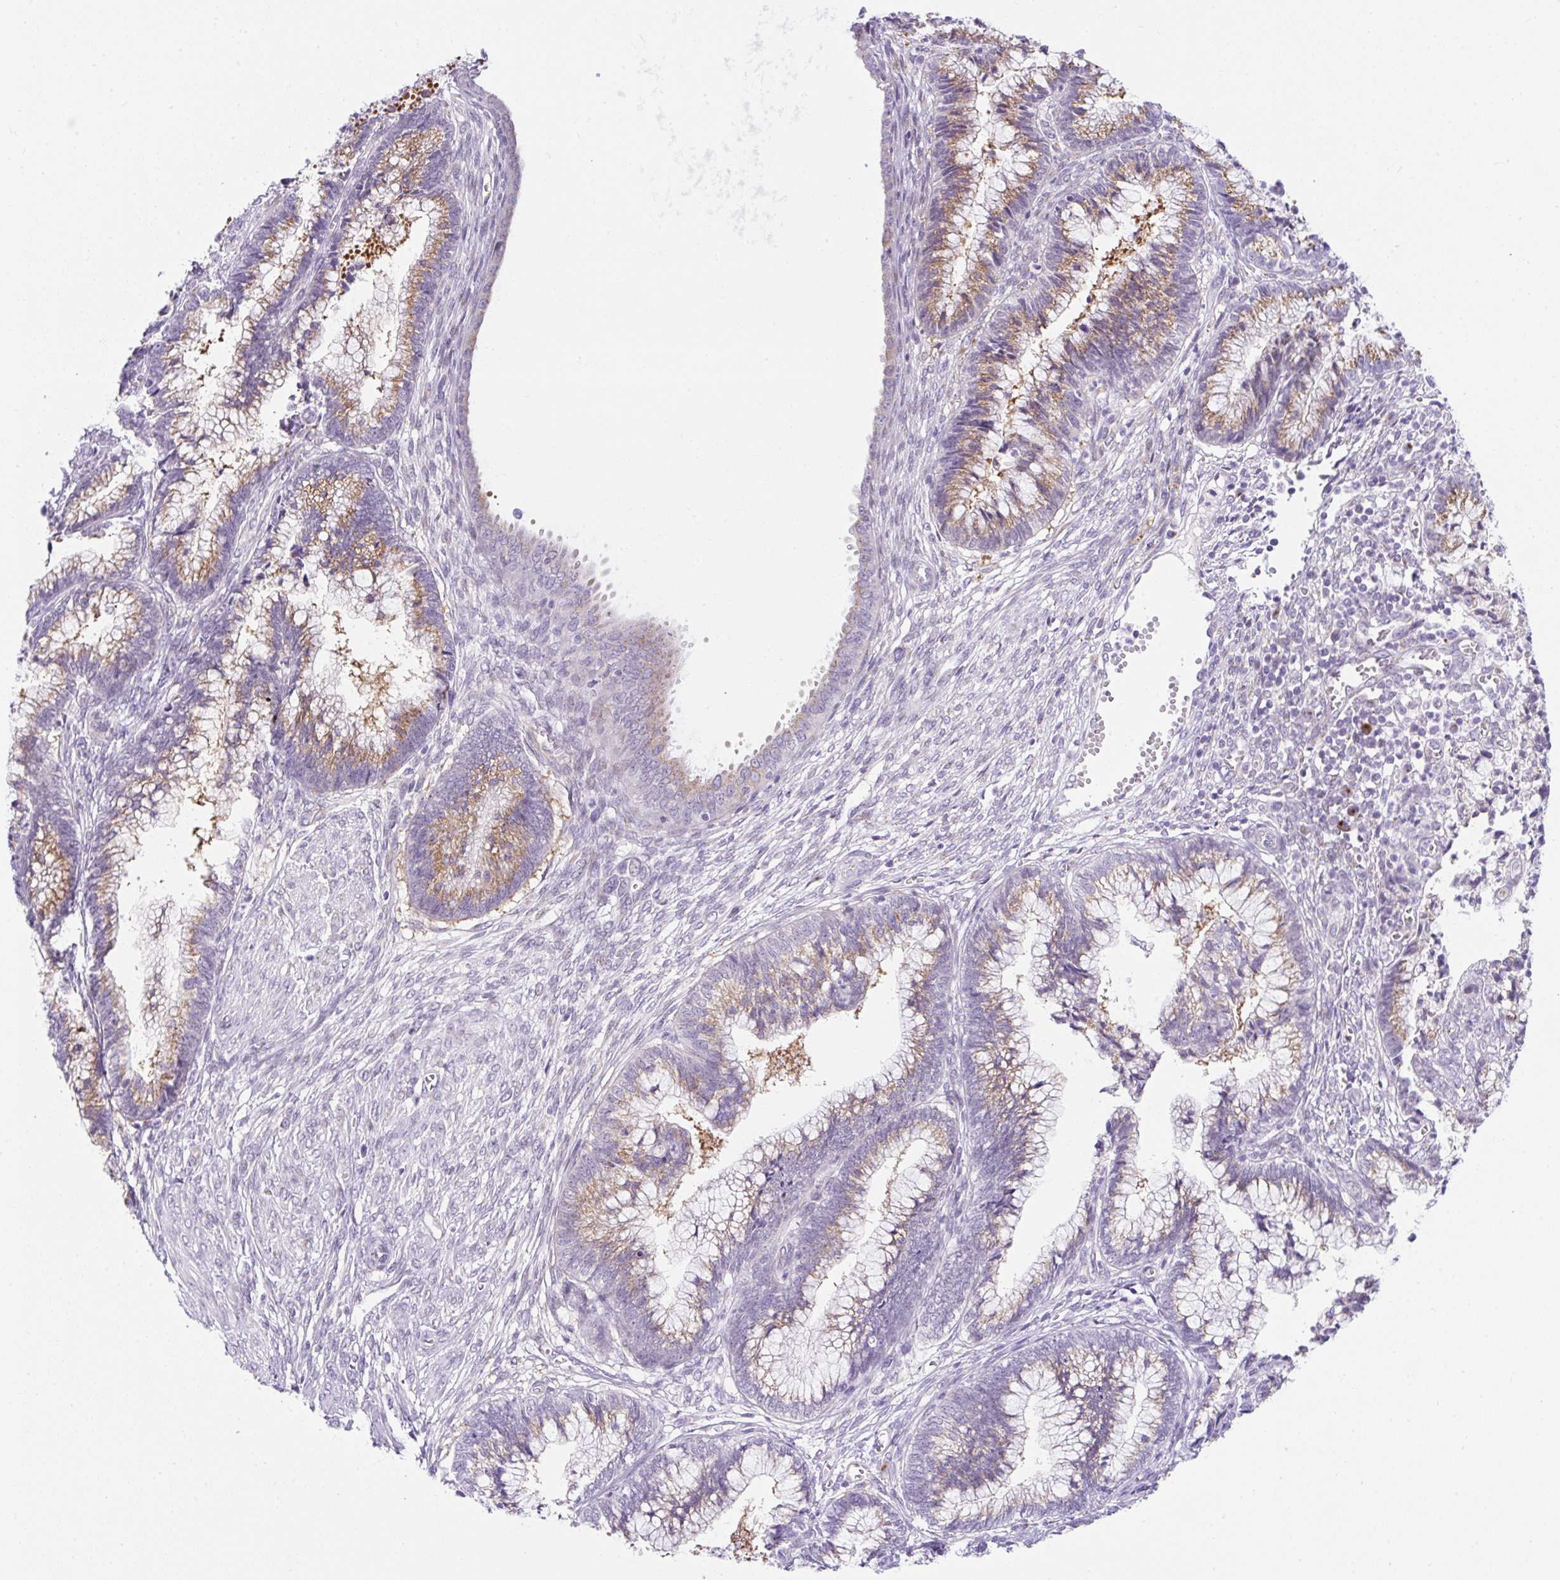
{"staining": {"intensity": "moderate", "quantity": "25%-75%", "location": "cytoplasmic/membranous"}, "tissue": "cervical cancer", "cell_type": "Tumor cells", "image_type": "cancer", "snomed": [{"axis": "morphology", "description": "Adenocarcinoma, NOS"}, {"axis": "topography", "description": "Cervix"}], "caption": "About 25%-75% of tumor cells in human cervical cancer (adenocarcinoma) display moderate cytoplasmic/membranous protein expression as visualized by brown immunohistochemical staining.", "gene": "GOLGA8A", "patient": {"sex": "female", "age": 44}}